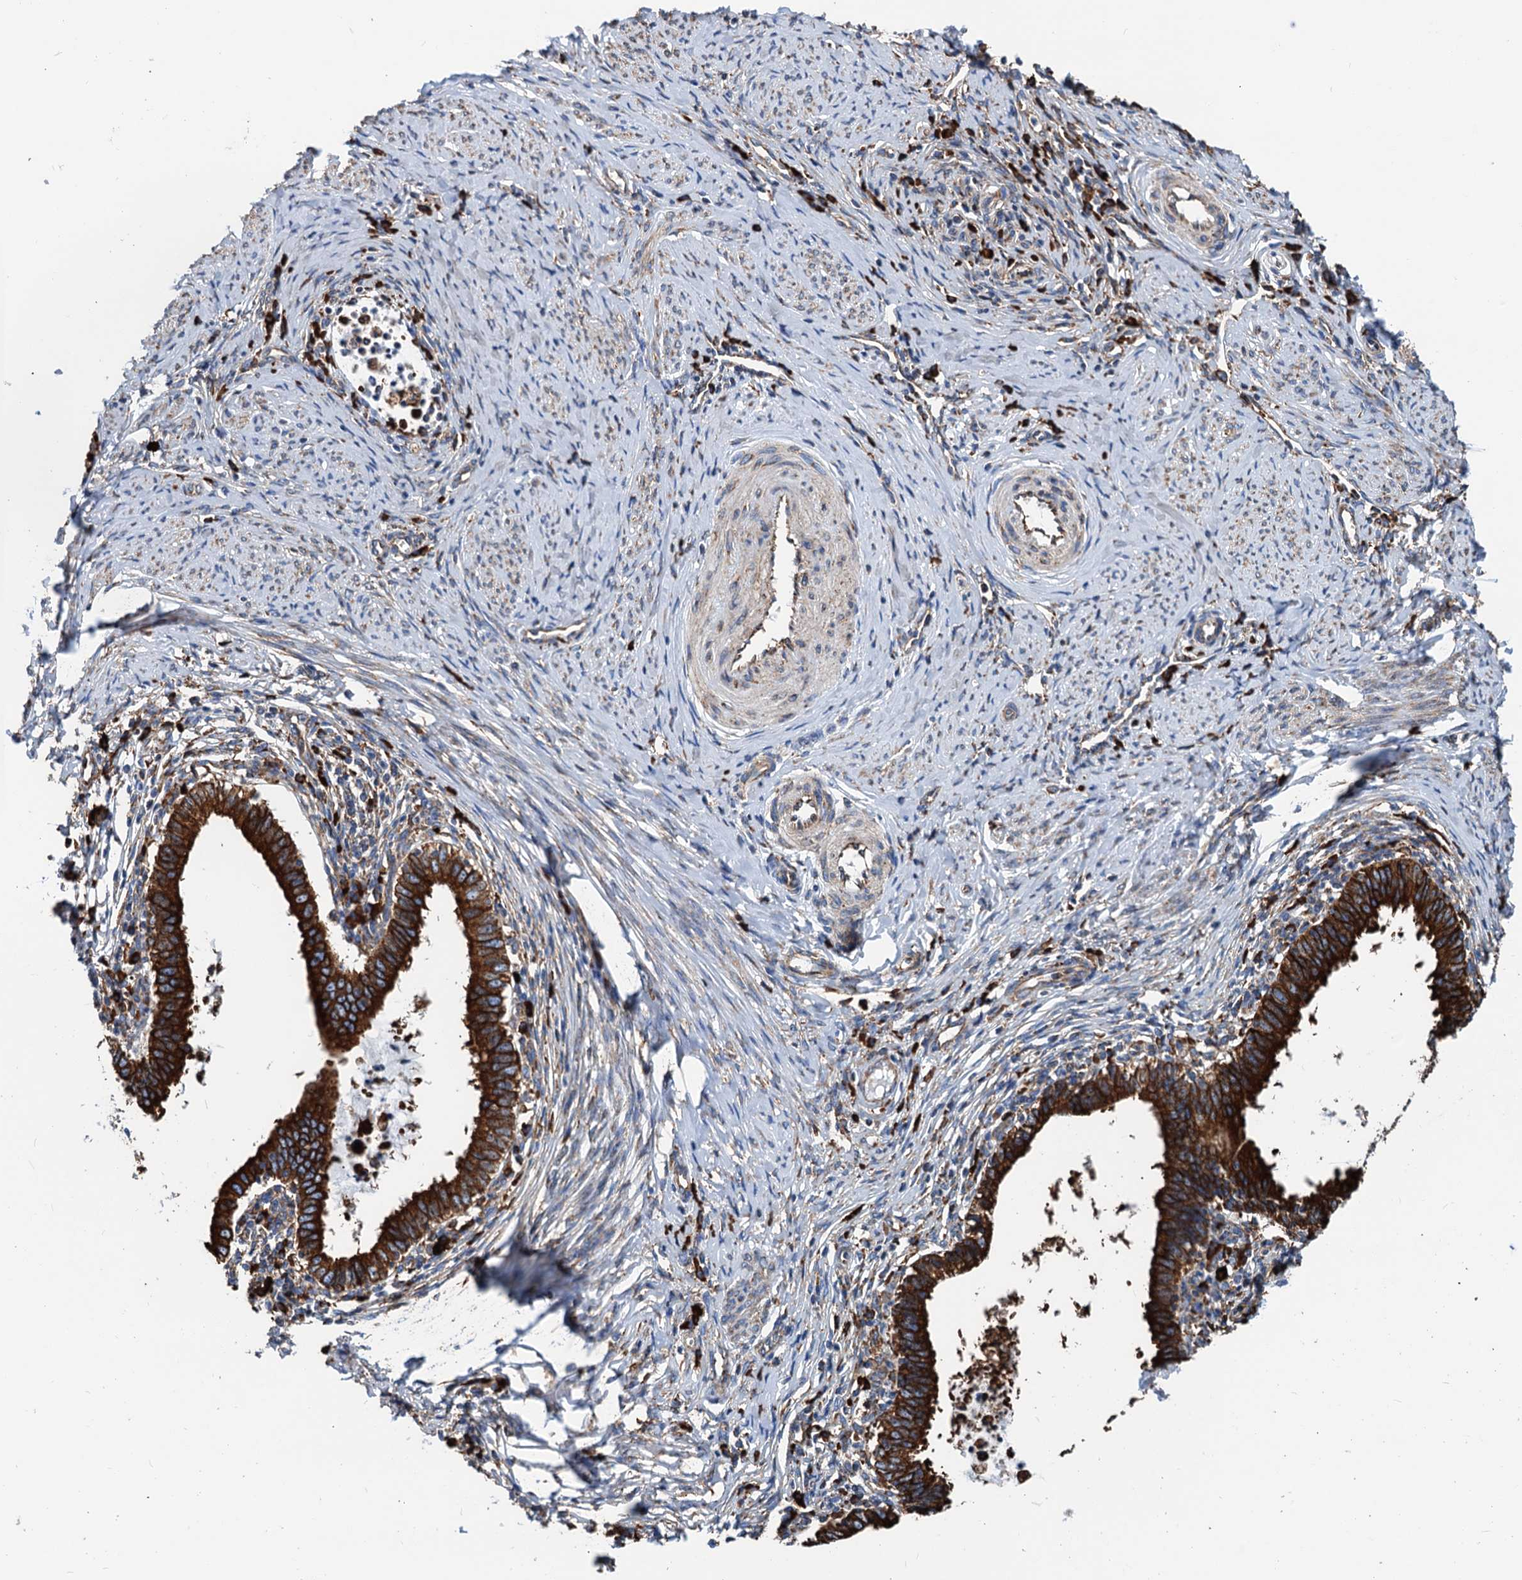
{"staining": {"intensity": "strong", "quantity": ">75%", "location": "cytoplasmic/membranous"}, "tissue": "cervical cancer", "cell_type": "Tumor cells", "image_type": "cancer", "snomed": [{"axis": "morphology", "description": "Adenocarcinoma, NOS"}, {"axis": "topography", "description": "Cervix"}], "caption": "IHC image of neoplastic tissue: cervical cancer stained using immunohistochemistry (IHC) displays high levels of strong protein expression localized specifically in the cytoplasmic/membranous of tumor cells, appearing as a cytoplasmic/membranous brown color.", "gene": "HSPA5", "patient": {"sex": "female", "age": 36}}